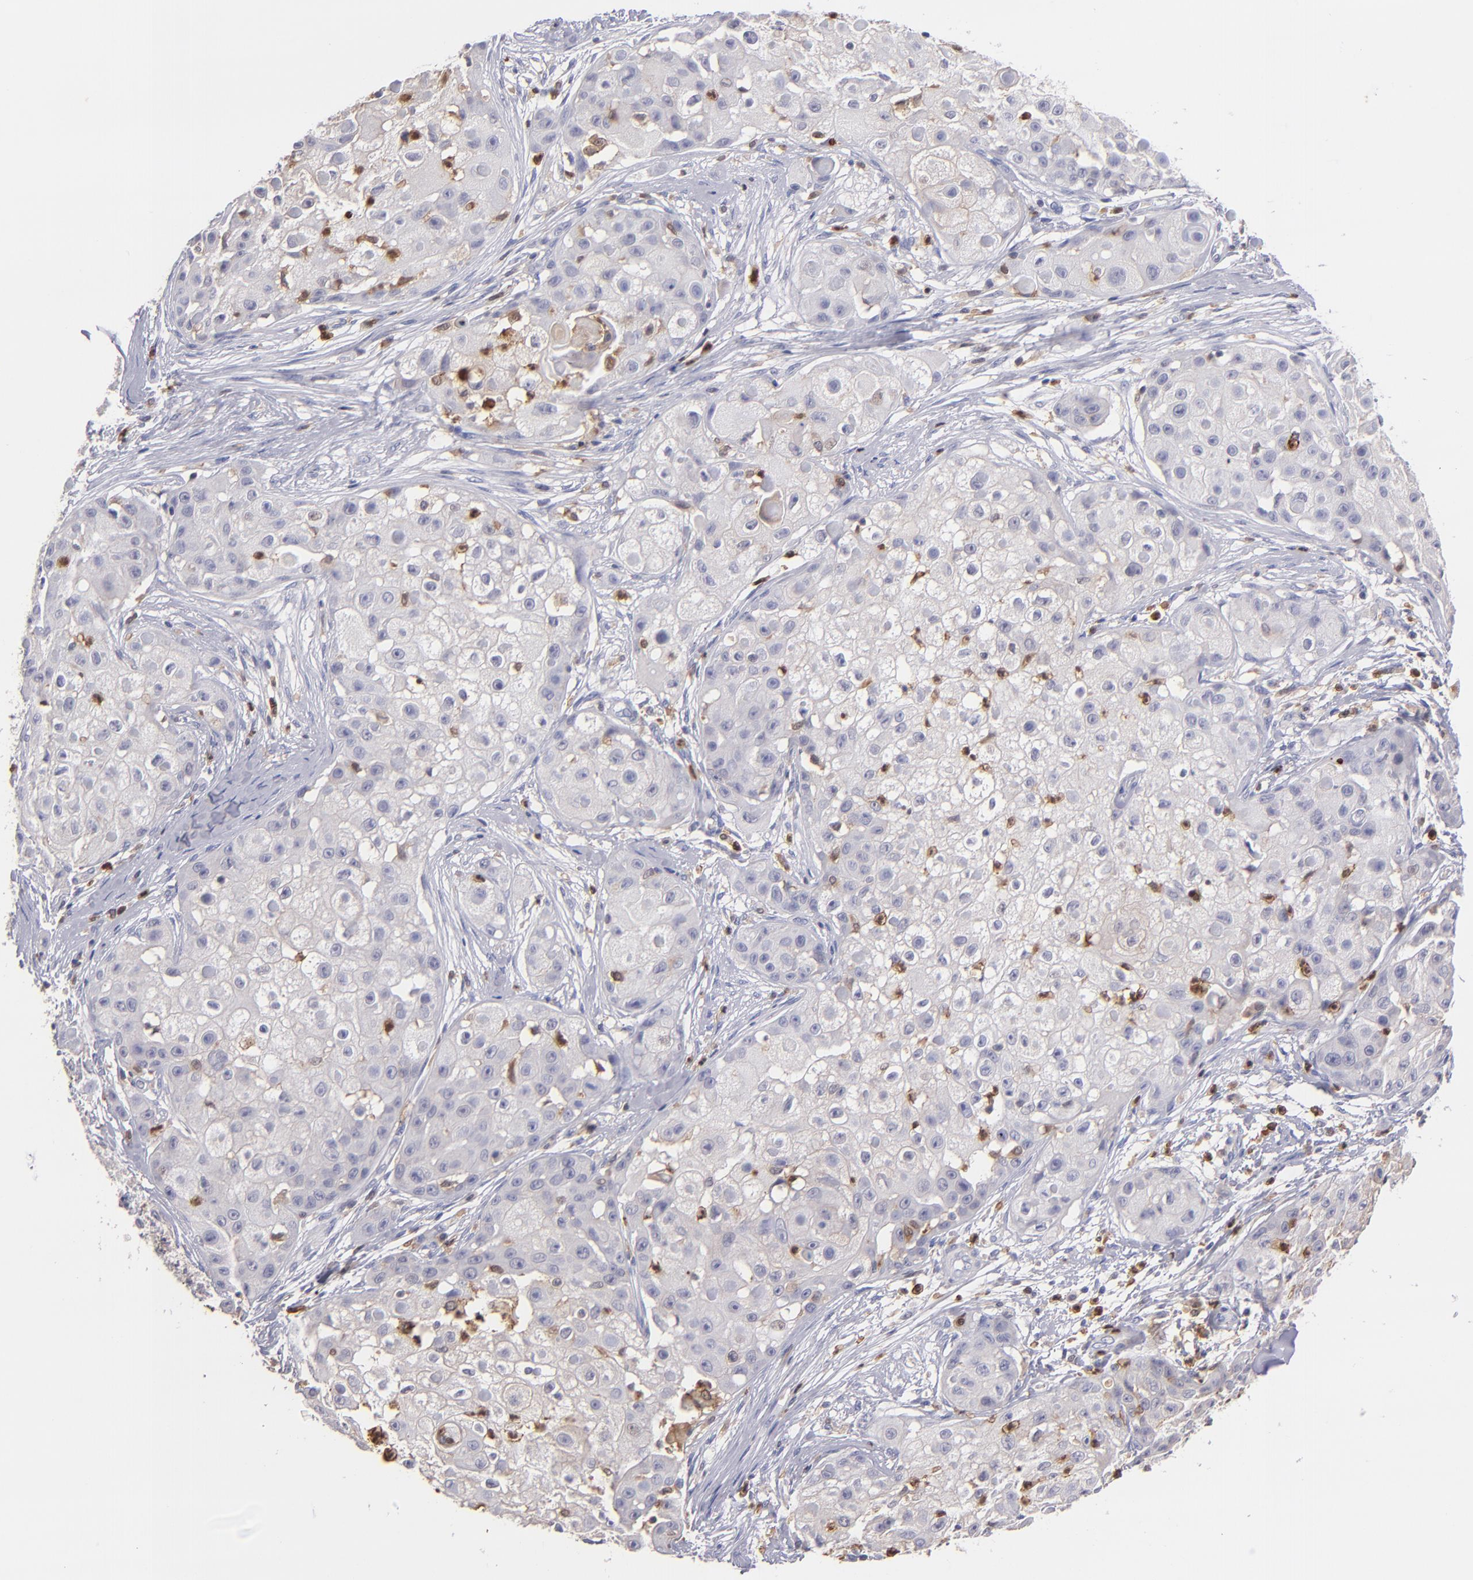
{"staining": {"intensity": "weak", "quantity": "<25%", "location": "cytoplasmic/membranous"}, "tissue": "skin cancer", "cell_type": "Tumor cells", "image_type": "cancer", "snomed": [{"axis": "morphology", "description": "Squamous cell carcinoma, NOS"}, {"axis": "topography", "description": "Skin"}], "caption": "A micrograph of skin squamous cell carcinoma stained for a protein demonstrates no brown staining in tumor cells.", "gene": "PRKCD", "patient": {"sex": "female", "age": 57}}